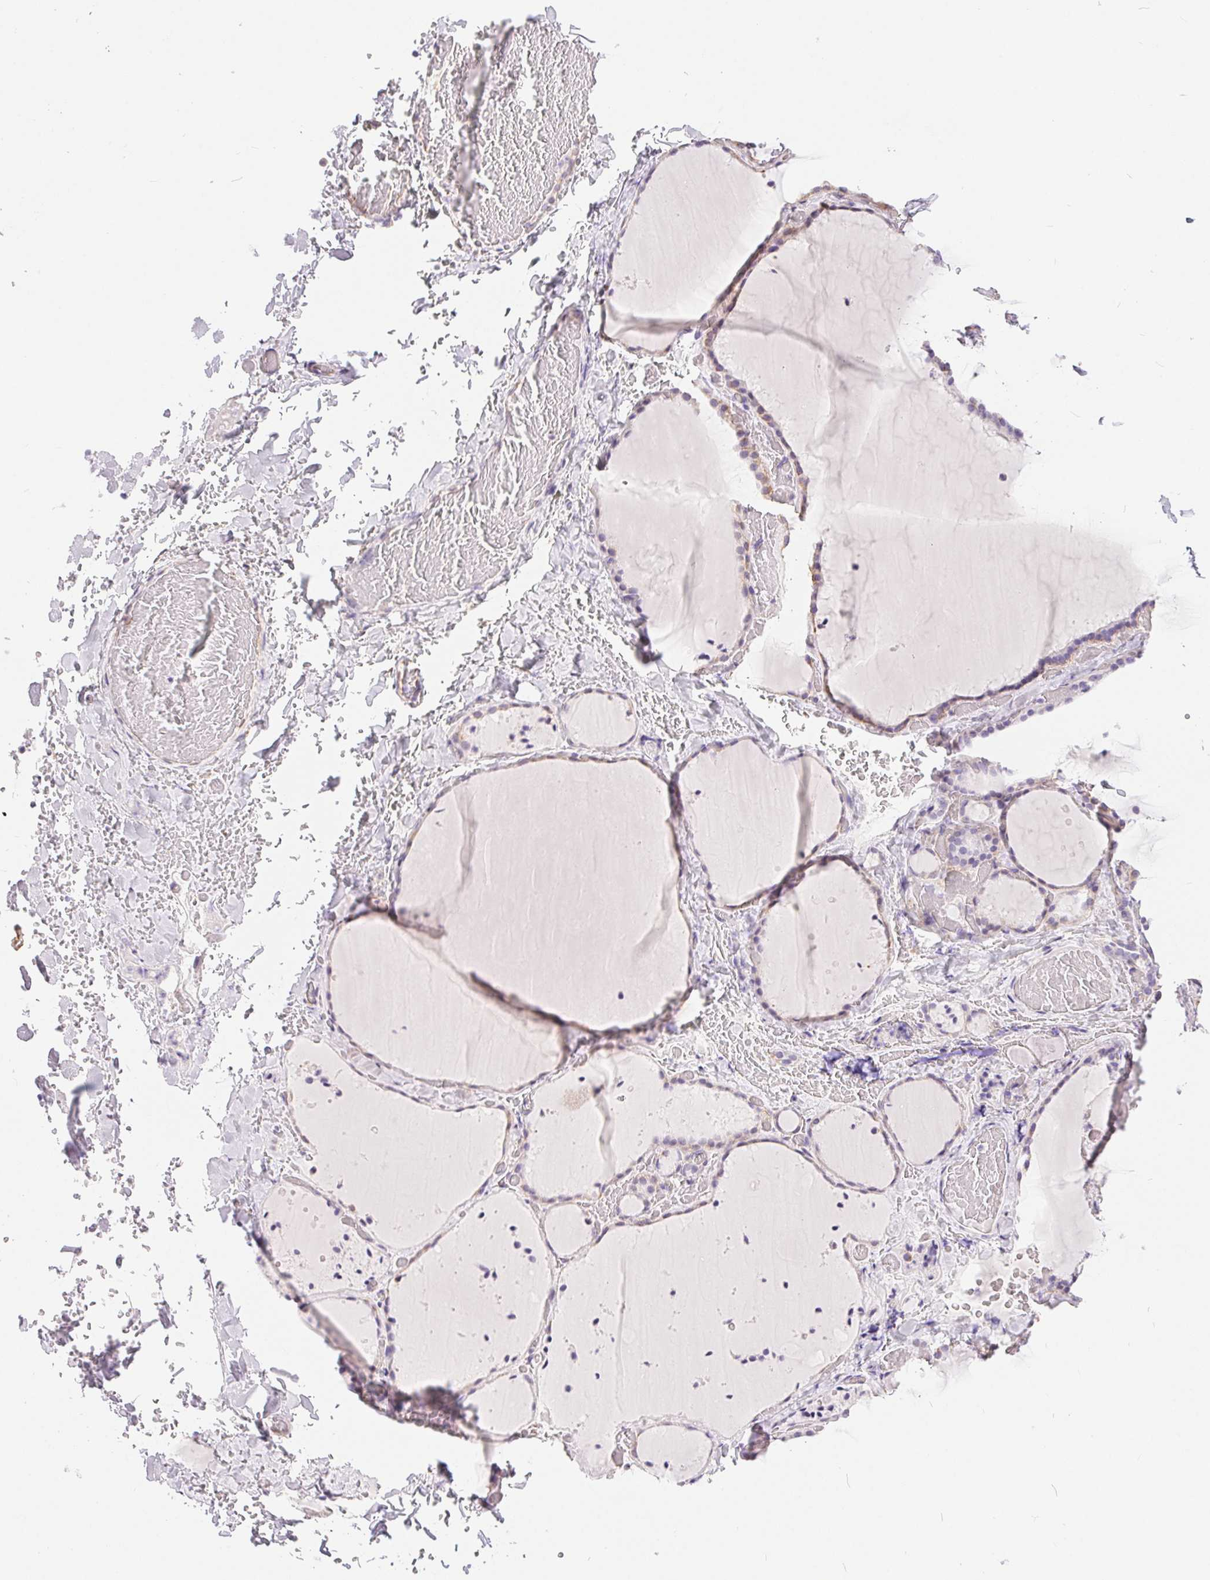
{"staining": {"intensity": "weak", "quantity": "<25%", "location": "cytoplasmic/membranous"}, "tissue": "thyroid gland", "cell_type": "Glandular cells", "image_type": "normal", "snomed": [{"axis": "morphology", "description": "Normal tissue, NOS"}, {"axis": "topography", "description": "Thyroid gland"}], "caption": "Immunohistochemistry (IHC) photomicrograph of normal thyroid gland stained for a protein (brown), which reveals no expression in glandular cells. The staining is performed using DAB (3,3'-diaminobenzidine) brown chromogen with nuclei counter-stained in using hematoxylin.", "gene": "GFAP", "patient": {"sex": "female", "age": 36}}